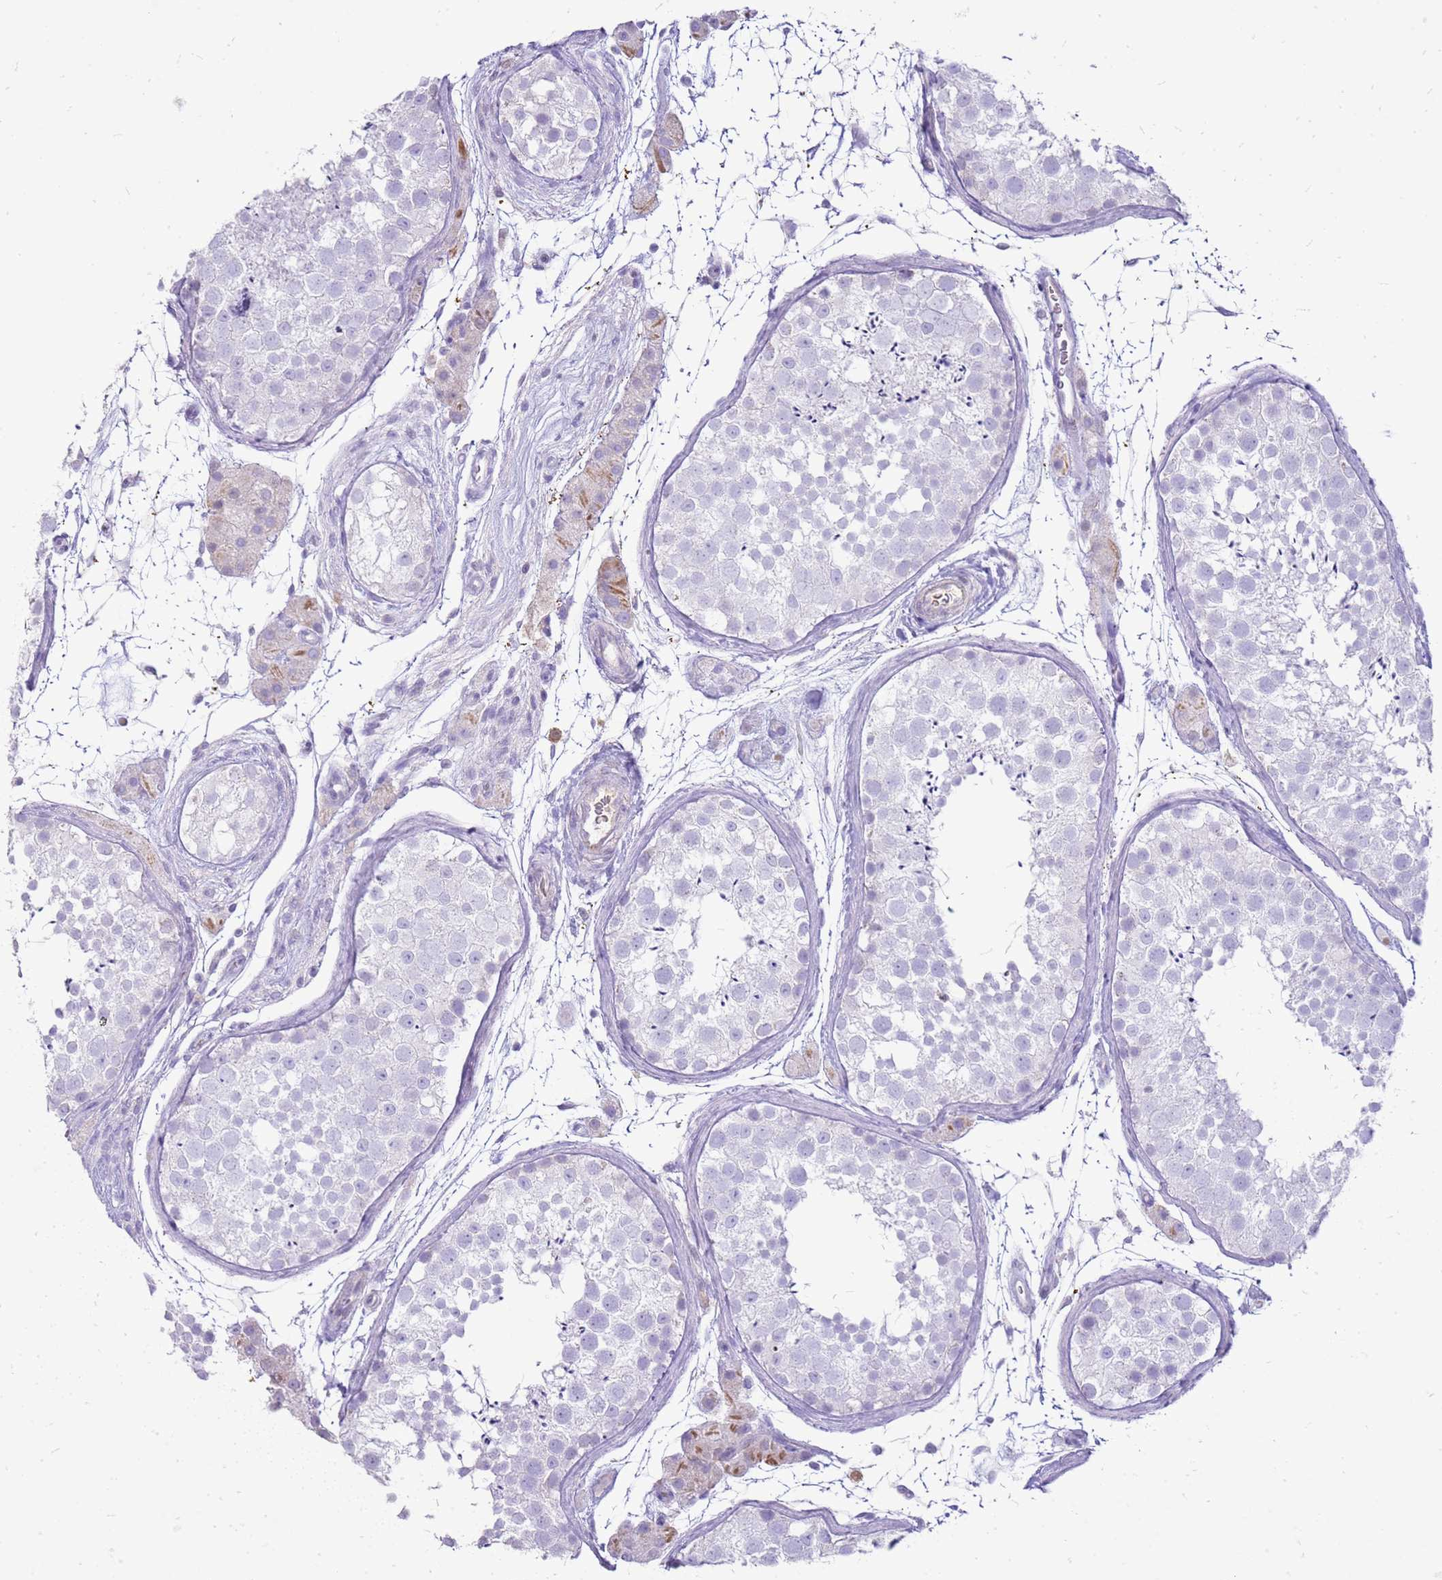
{"staining": {"intensity": "negative", "quantity": "none", "location": "none"}, "tissue": "testis", "cell_type": "Cells in seminiferous ducts", "image_type": "normal", "snomed": [{"axis": "morphology", "description": "Normal tissue, NOS"}, {"axis": "topography", "description": "Testis"}], "caption": "A high-resolution histopathology image shows IHC staining of unremarkable testis, which exhibits no significant staining in cells in seminiferous ducts.", "gene": "FABP2", "patient": {"sex": "male", "age": 41}}